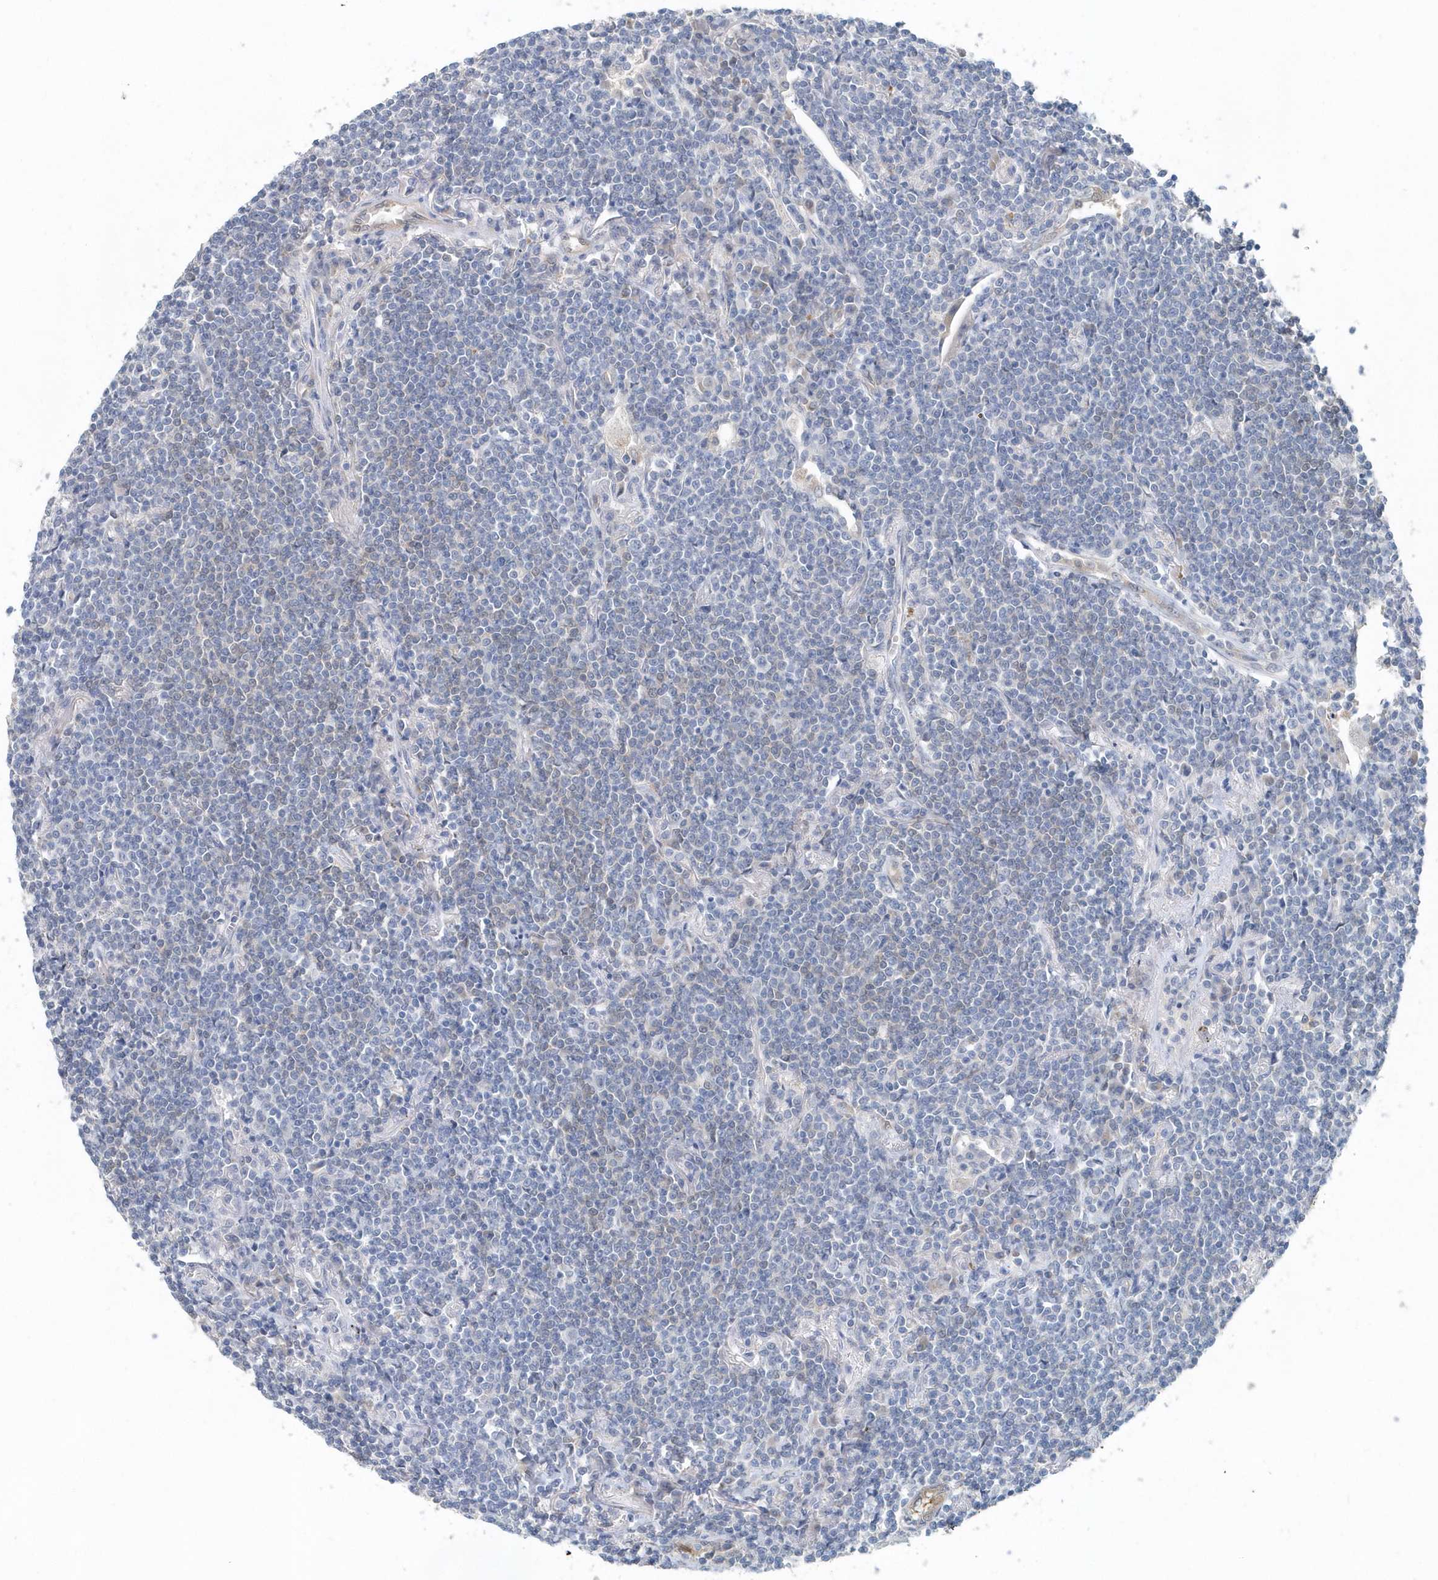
{"staining": {"intensity": "negative", "quantity": "none", "location": "none"}, "tissue": "lymphoma", "cell_type": "Tumor cells", "image_type": "cancer", "snomed": [{"axis": "morphology", "description": "Malignant lymphoma, non-Hodgkin's type, Low grade"}, {"axis": "topography", "description": "Lung"}], "caption": "Tumor cells show no significant staining in lymphoma.", "gene": "PFN2", "patient": {"sex": "female", "age": 71}}